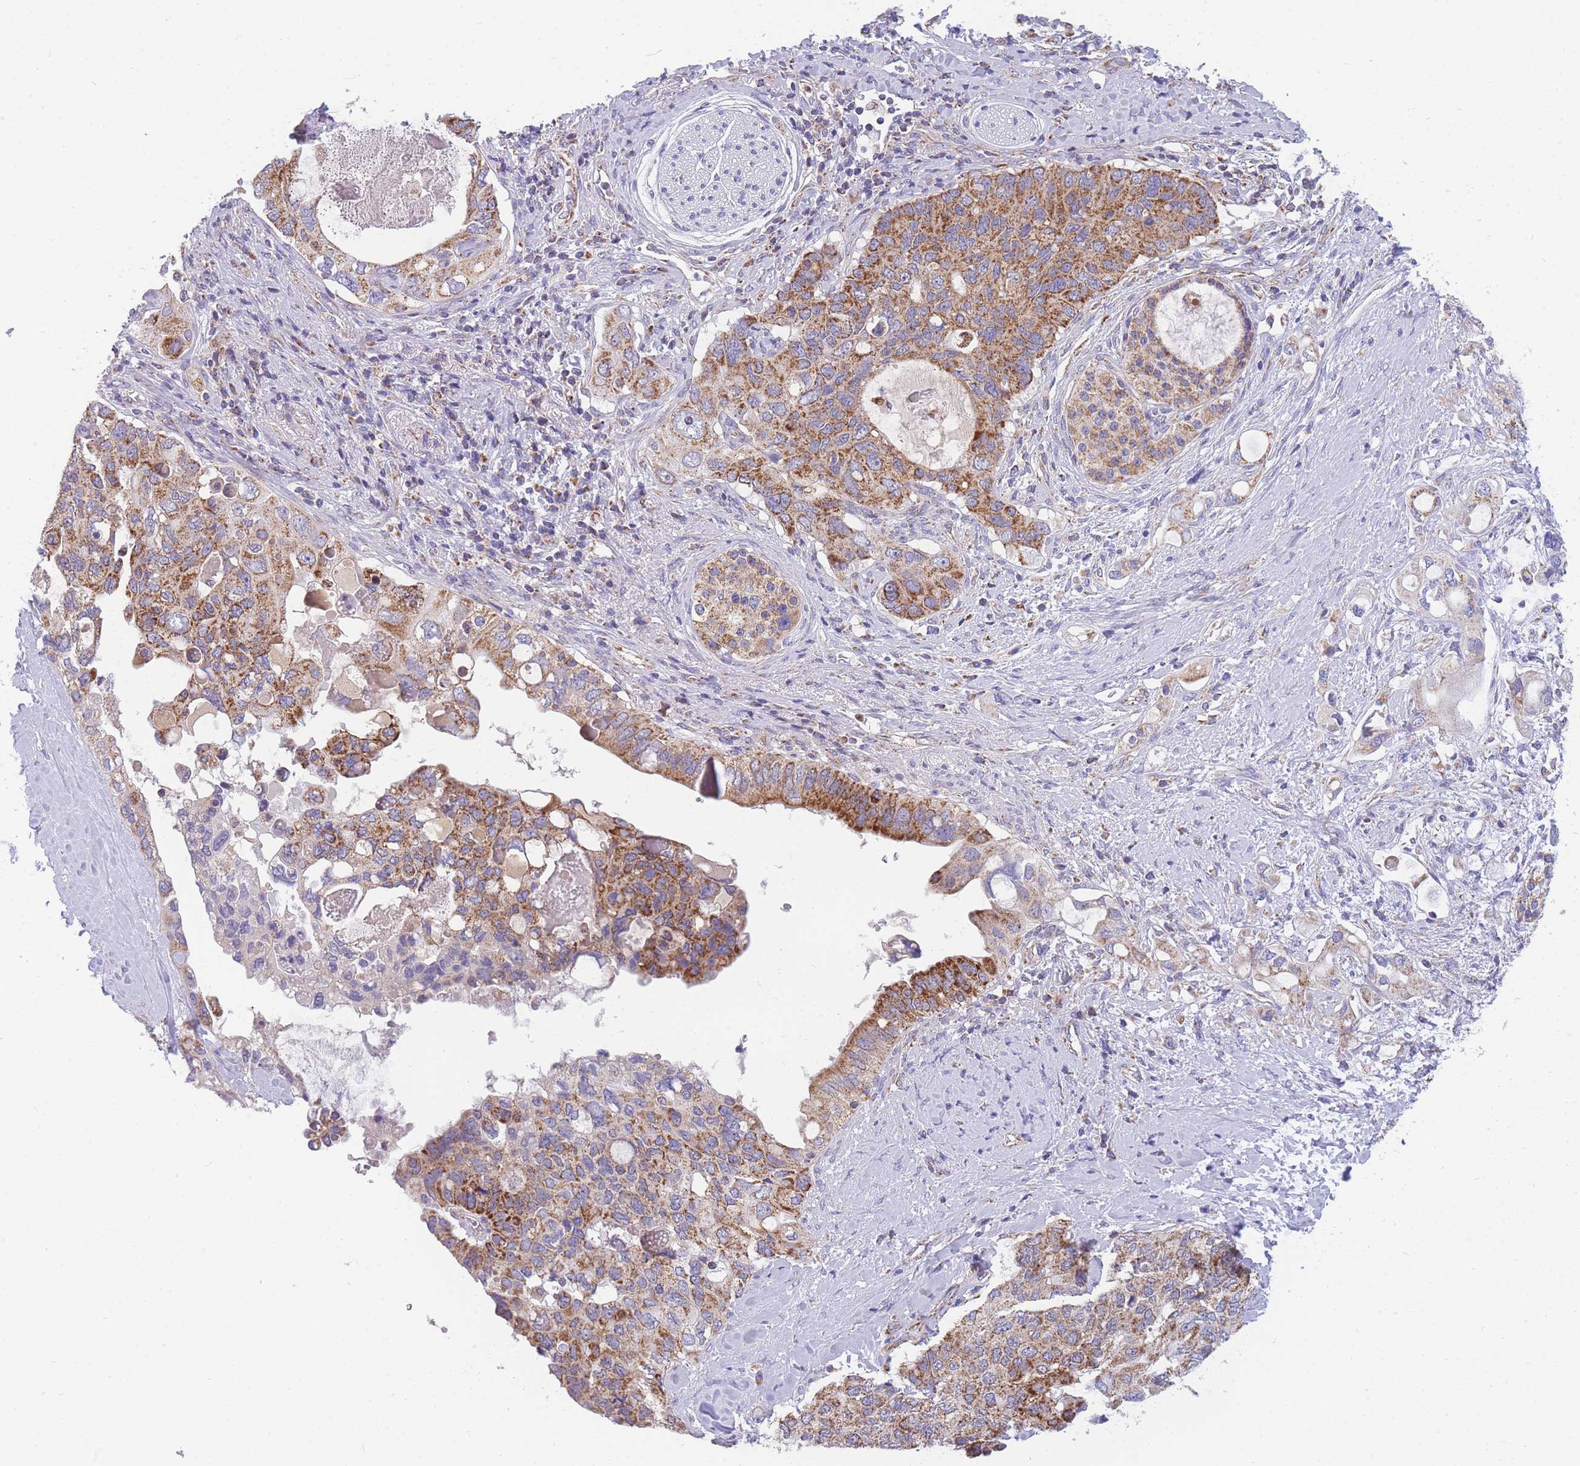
{"staining": {"intensity": "moderate", "quantity": ">75%", "location": "cytoplasmic/membranous"}, "tissue": "pancreatic cancer", "cell_type": "Tumor cells", "image_type": "cancer", "snomed": [{"axis": "morphology", "description": "Adenocarcinoma, NOS"}, {"axis": "topography", "description": "Pancreas"}], "caption": "High-magnification brightfield microscopy of adenocarcinoma (pancreatic) stained with DAB (brown) and counterstained with hematoxylin (blue). tumor cells exhibit moderate cytoplasmic/membranous staining is identified in approximately>75% of cells.", "gene": "MRPS11", "patient": {"sex": "female", "age": 56}}